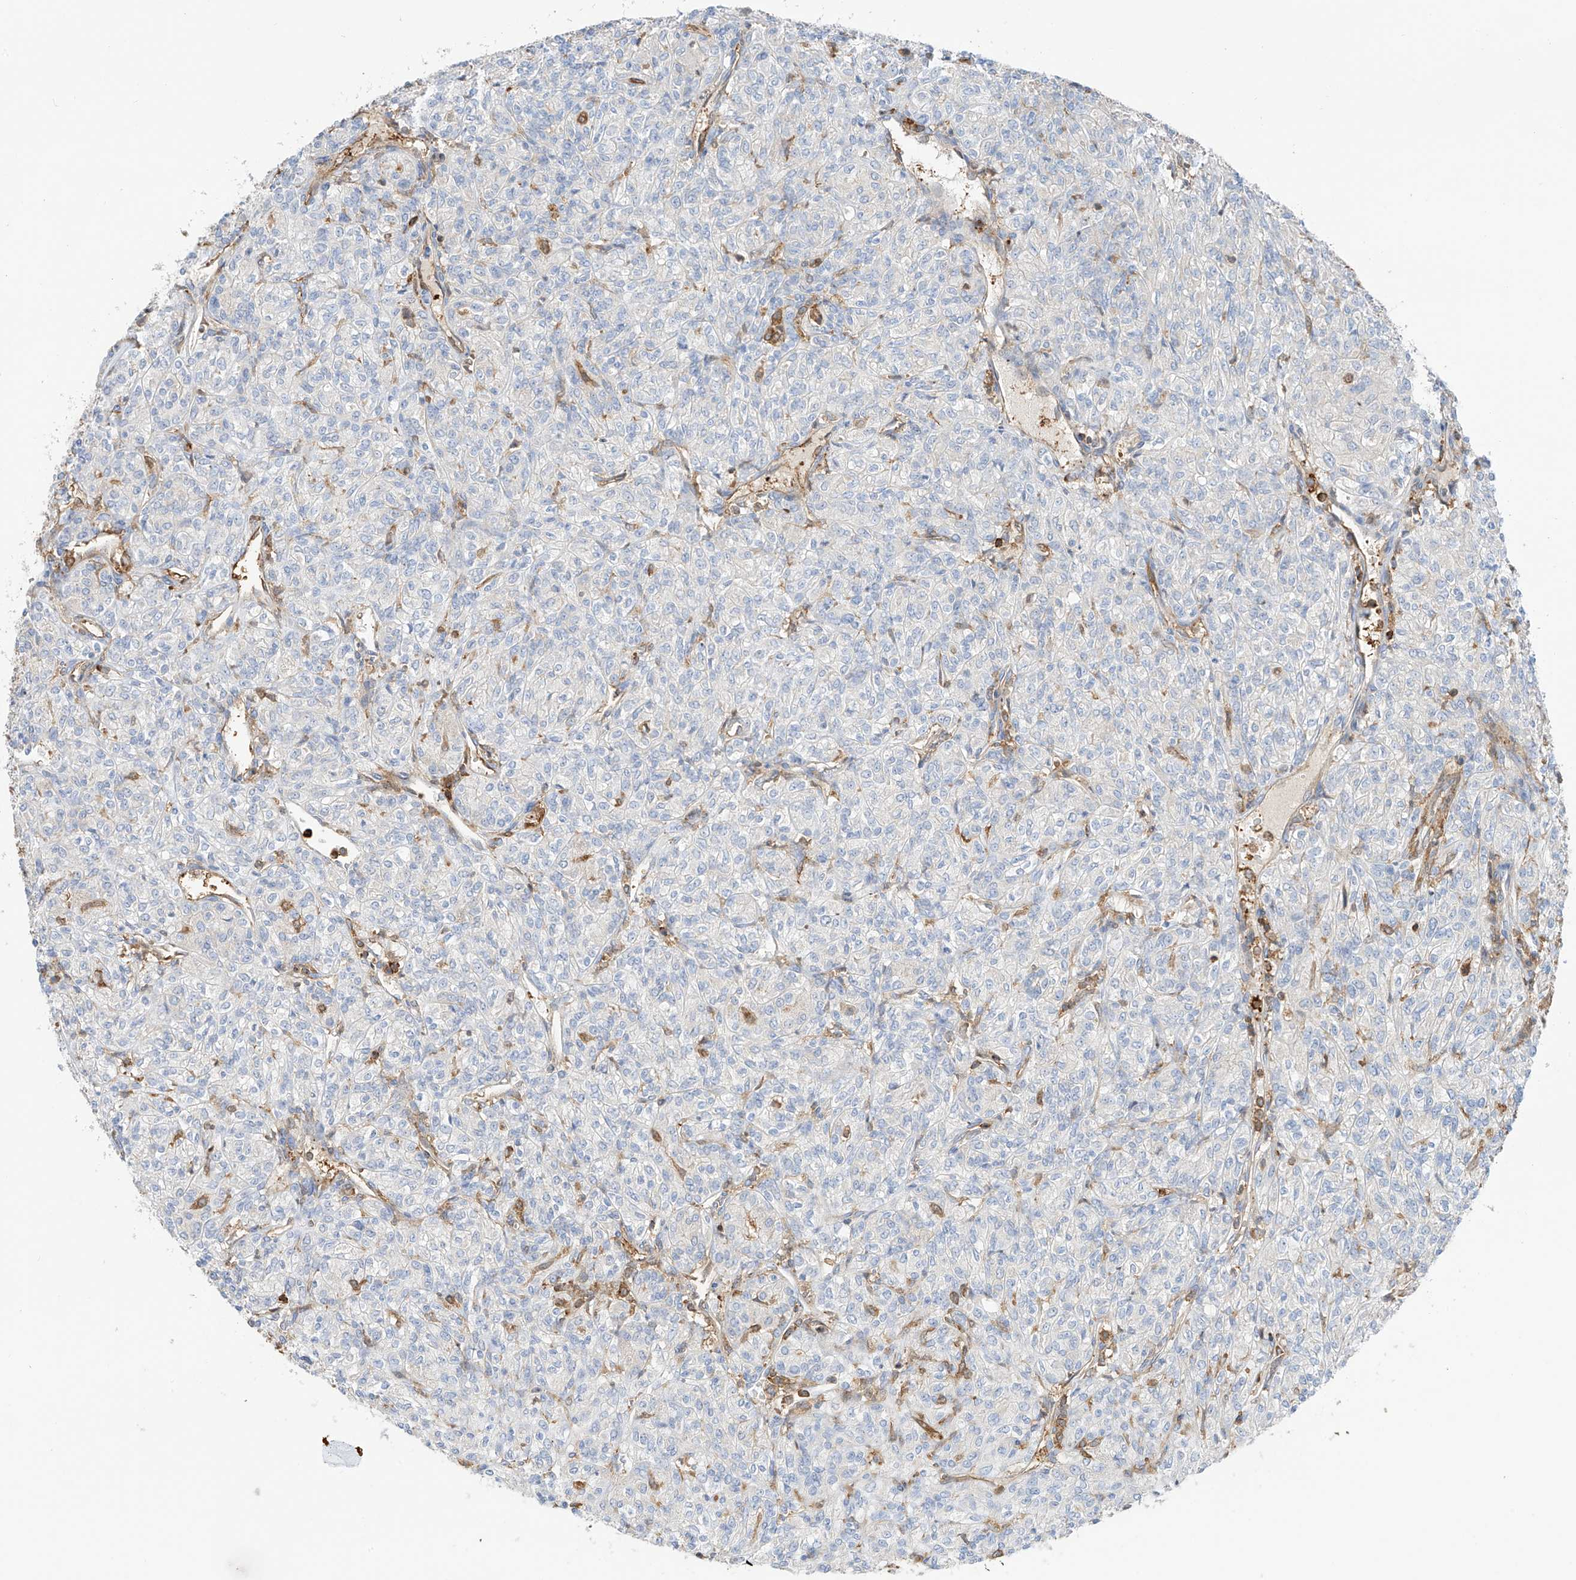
{"staining": {"intensity": "negative", "quantity": "none", "location": "none"}, "tissue": "renal cancer", "cell_type": "Tumor cells", "image_type": "cancer", "snomed": [{"axis": "morphology", "description": "Adenocarcinoma, NOS"}, {"axis": "topography", "description": "Kidney"}], "caption": "Image shows no protein positivity in tumor cells of renal adenocarcinoma tissue. (DAB IHC with hematoxylin counter stain).", "gene": "ARHGAP25", "patient": {"sex": "male", "age": 77}}